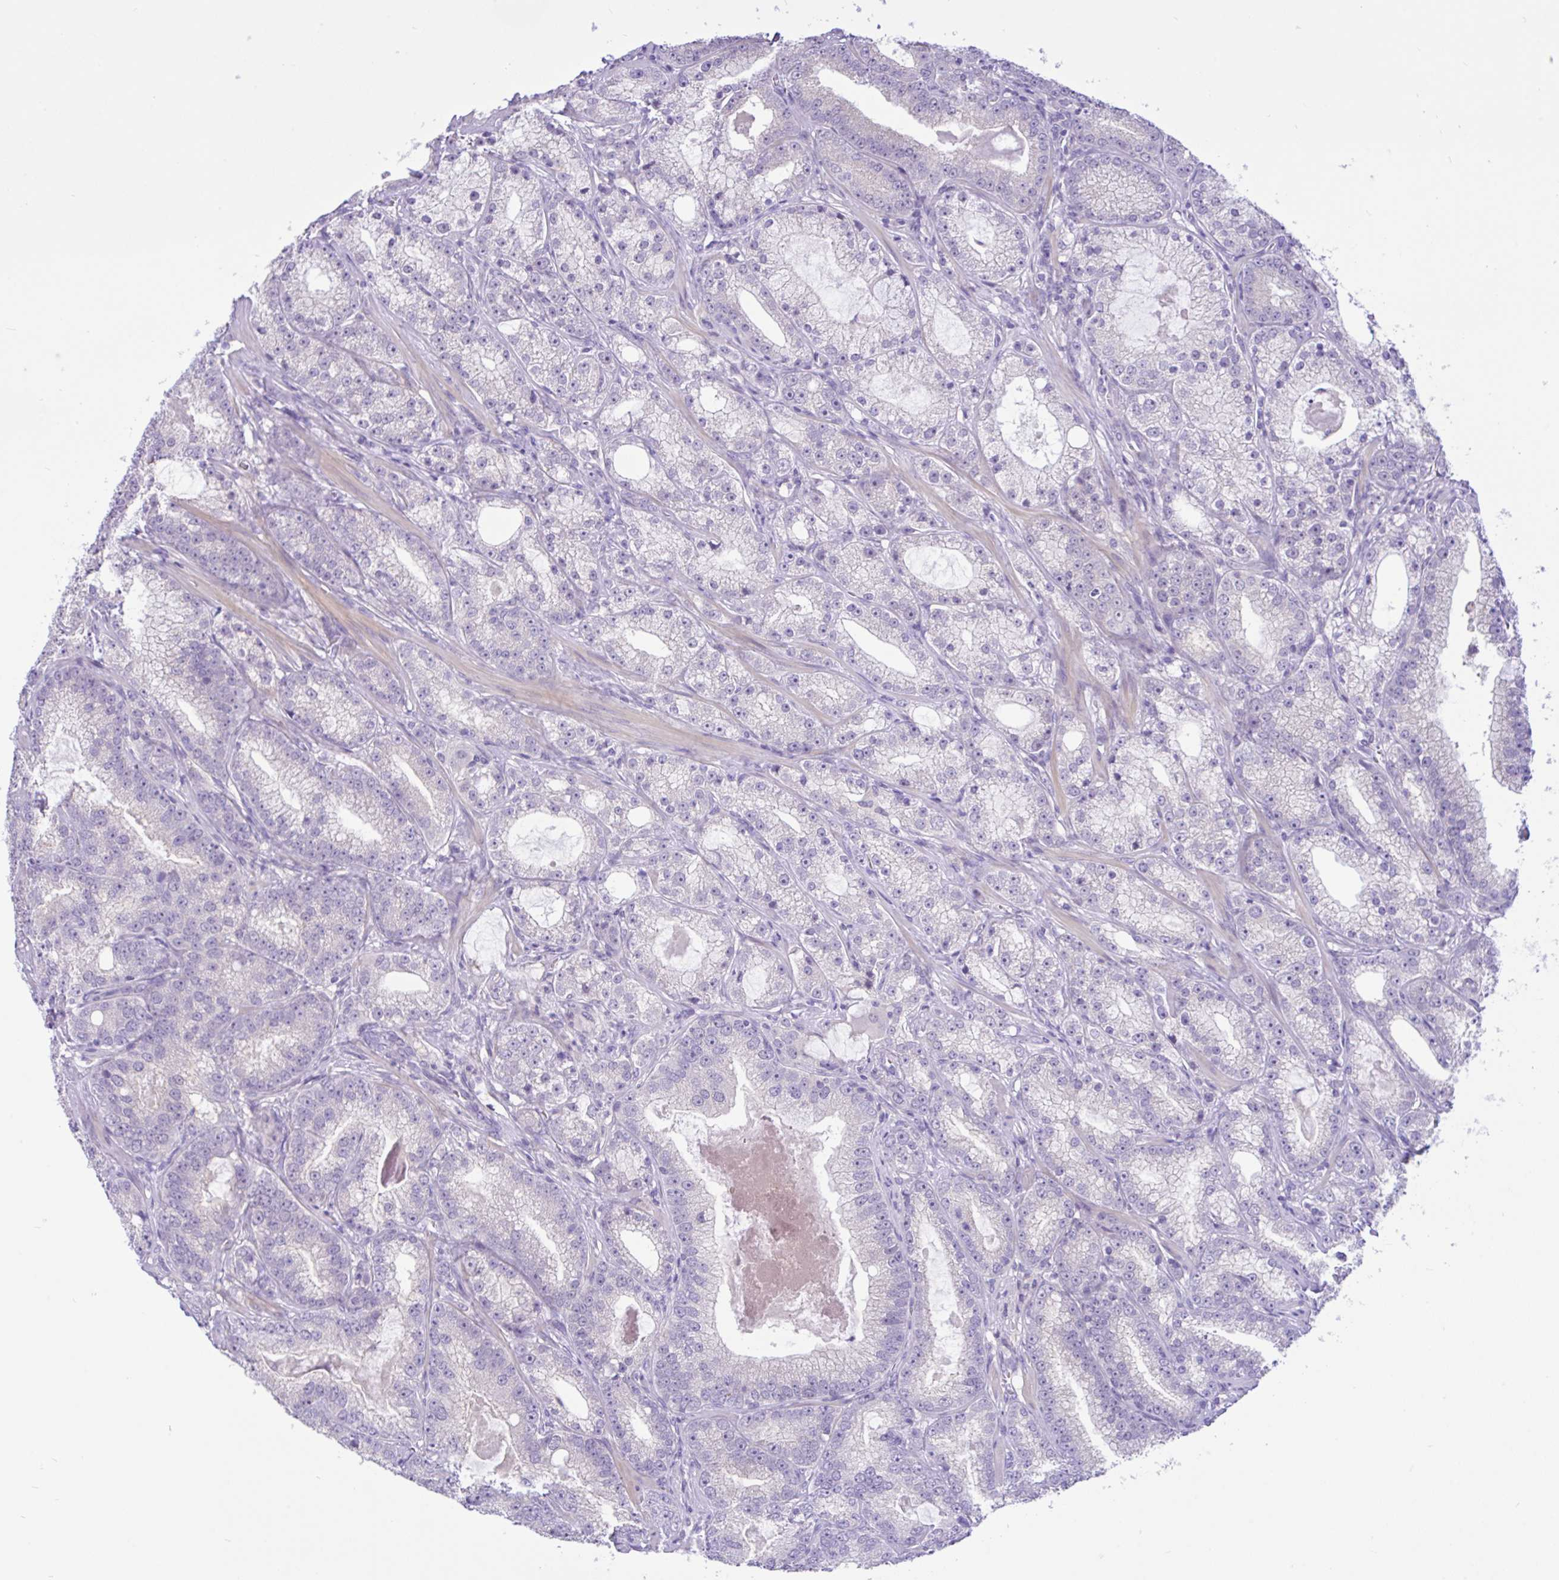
{"staining": {"intensity": "negative", "quantity": "none", "location": "none"}, "tissue": "prostate cancer", "cell_type": "Tumor cells", "image_type": "cancer", "snomed": [{"axis": "morphology", "description": "Adenocarcinoma, High grade"}, {"axis": "topography", "description": "Prostate"}], "caption": "A micrograph of human prostate cancer is negative for staining in tumor cells.", "gene": "ANO4", "patient": {"sex": "male", "age": 65}}